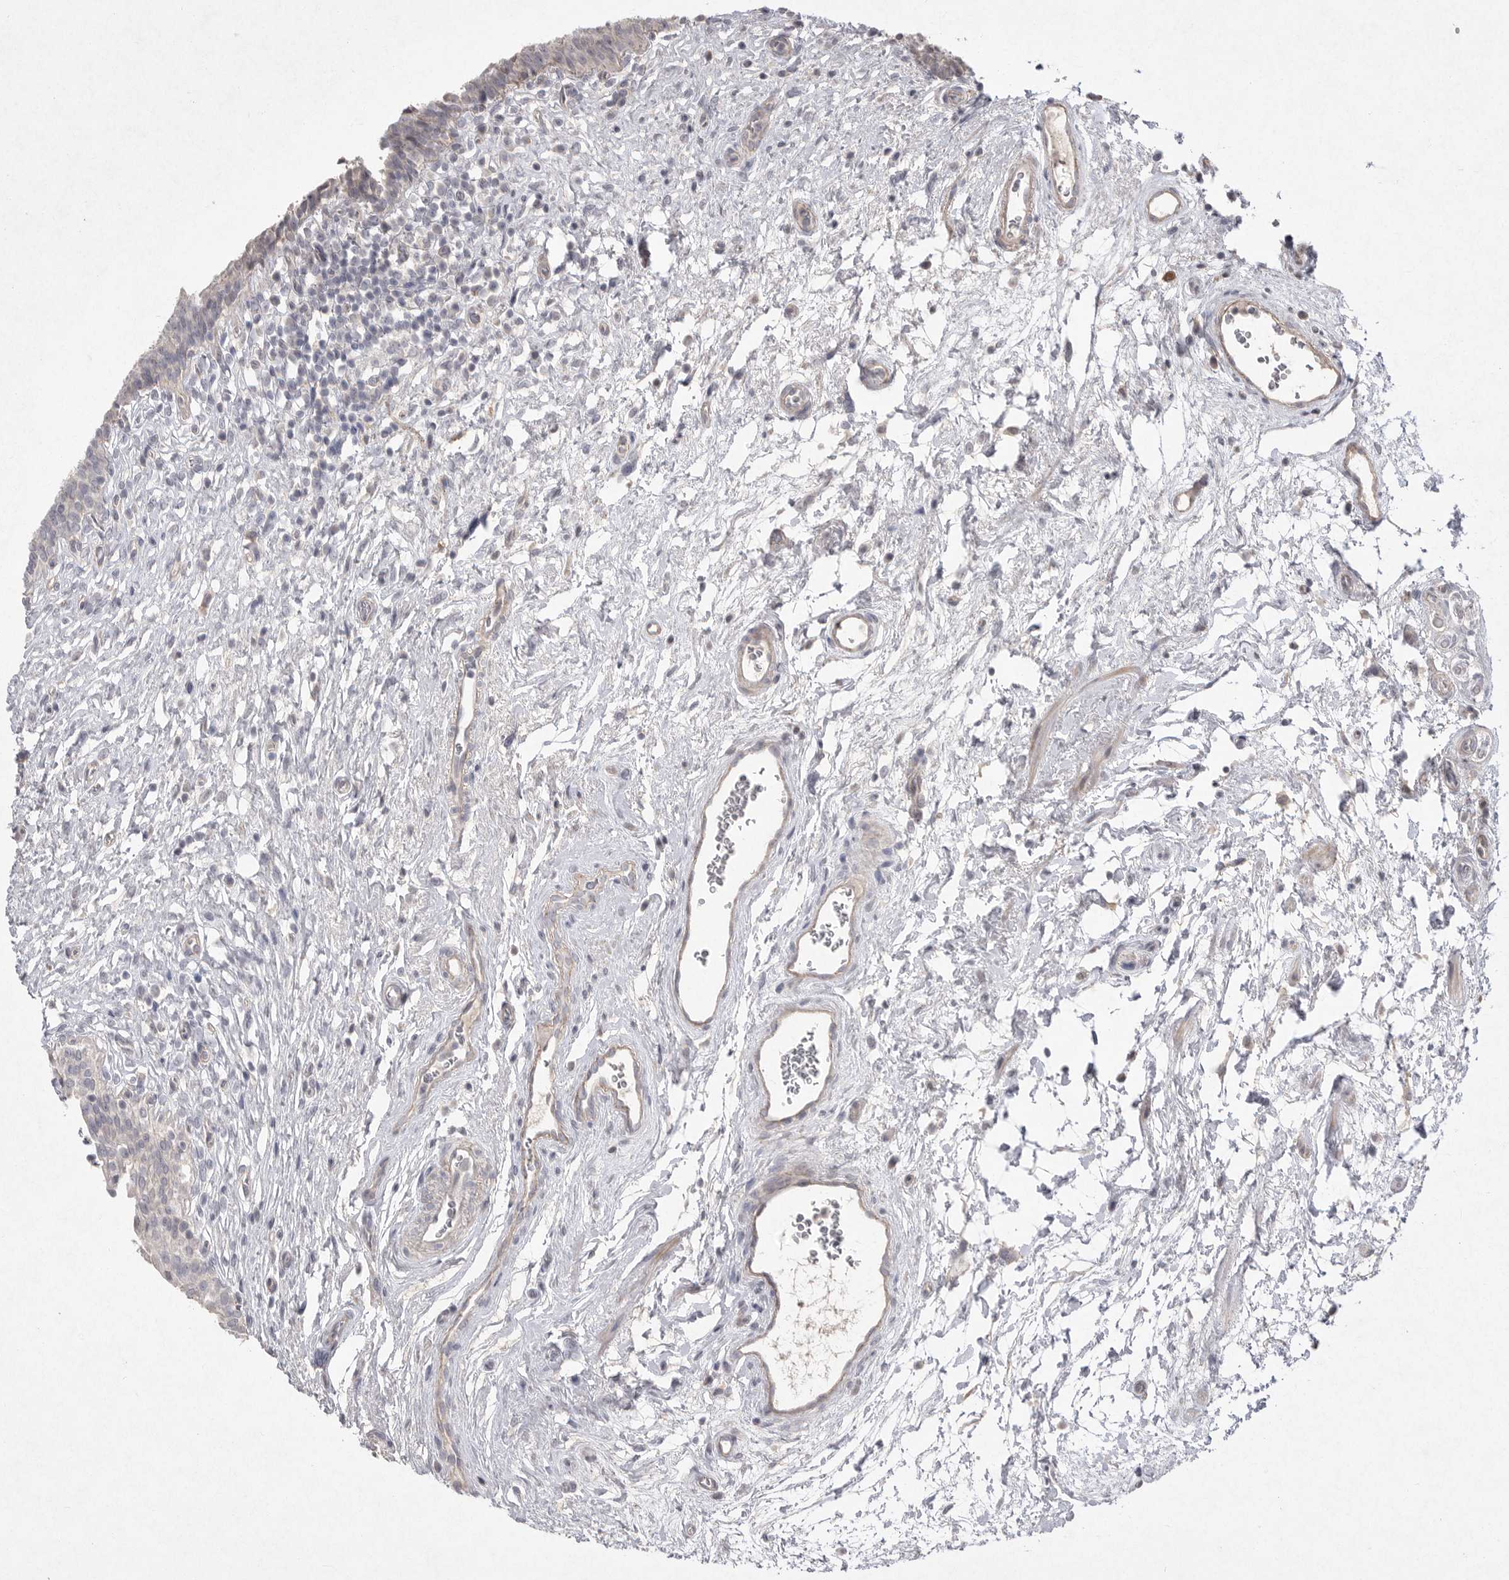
{"staining": {"intensity": "weak", "quantity": "<25%", "location": "cytoplasmic/membranous"}, "tissue": "urinary bladder", "cell_type": "Urothelial cells", "image_type": "normal", "snomed": [{"axis": "morphology", "description": "Normal tissue, NOS"}, {"axis": "topography", "description": "Urinary bladder"}], "caption": "Image shows no significant protein staining in urothelial cells of normal urinary bladder. Brightfield microscopy of immunohistochemistry stained with DAB (3,3'-diaminobenzidine) (brown) and hematoxylin (blue), captured at high magnification.", "gene": "VANGL2", "patient": {"sex": "male", "age": 83}}